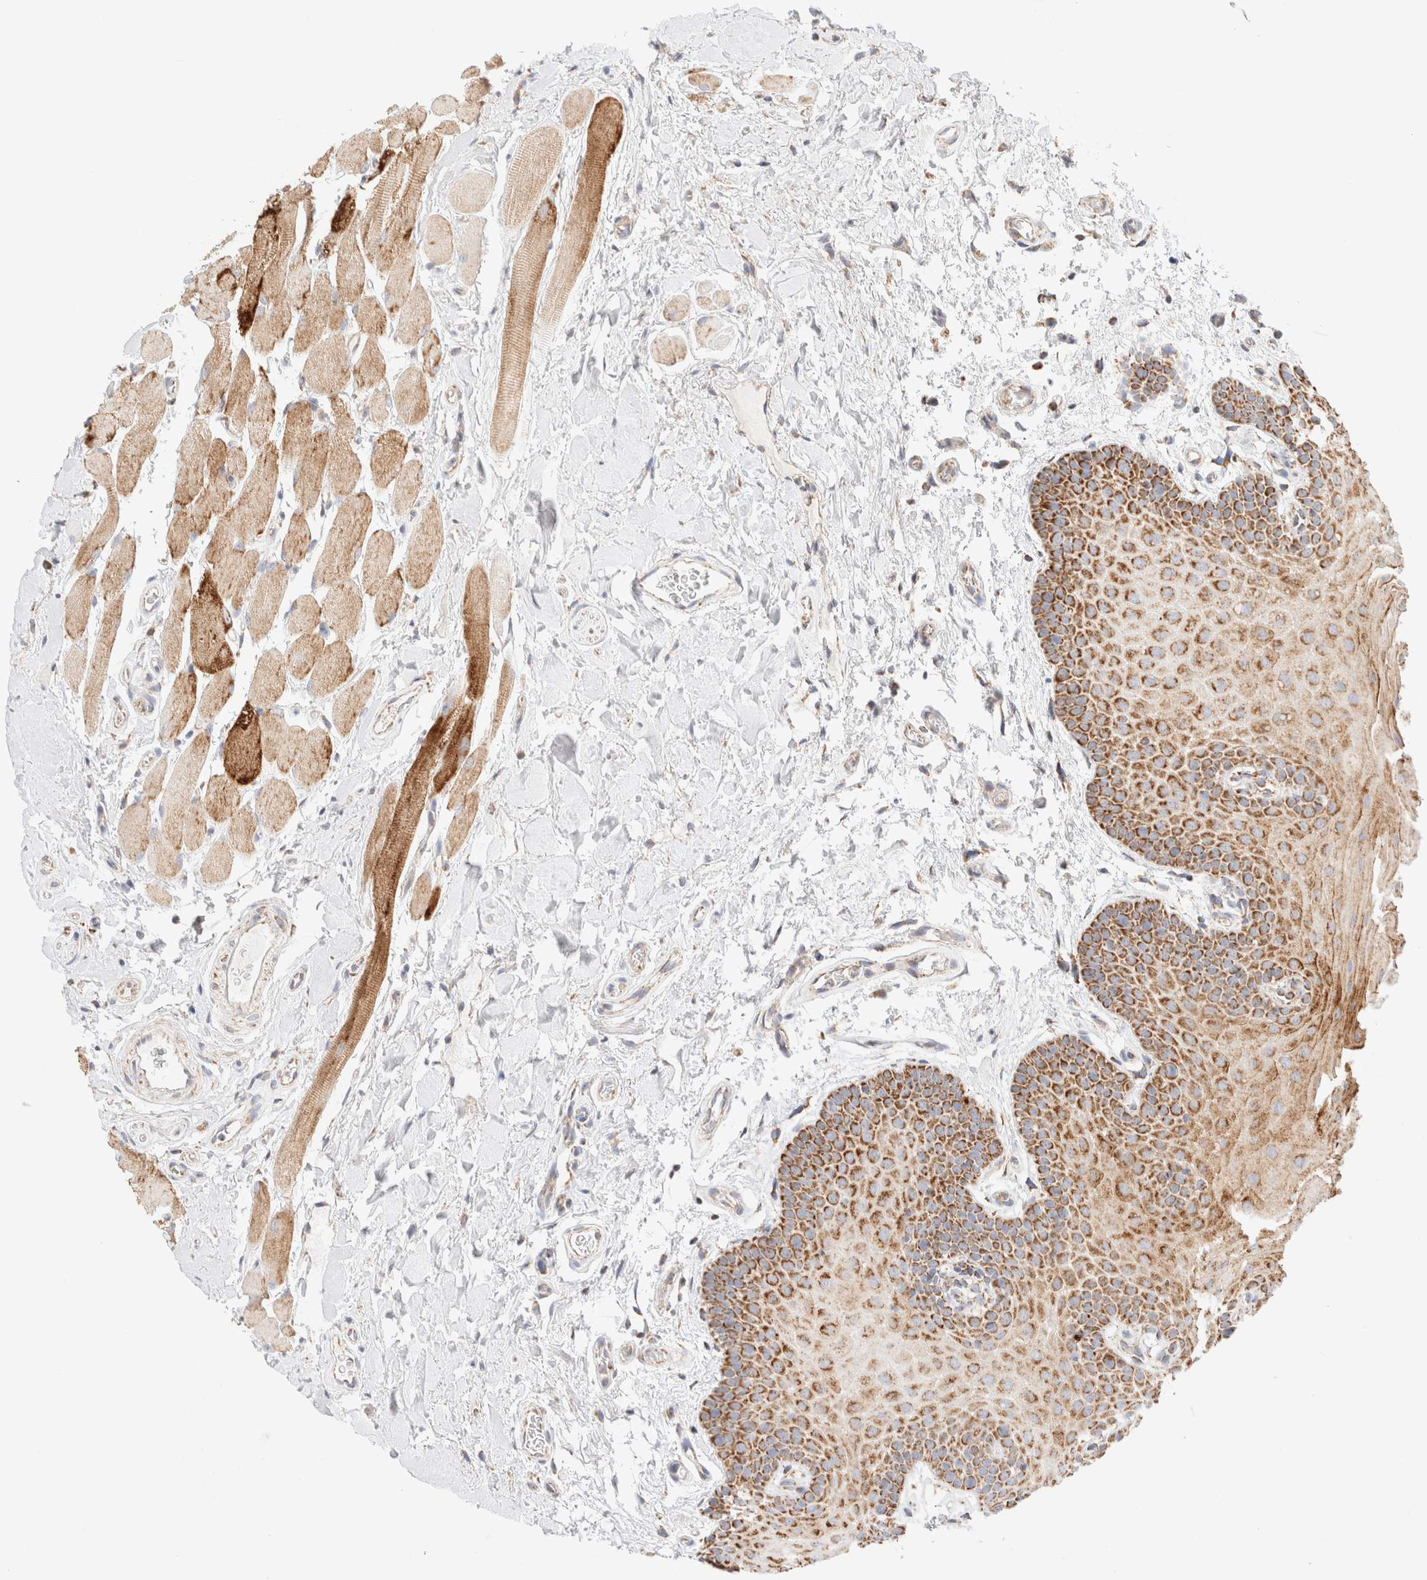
{"staining": {"intensity": "strong", "quantity": ">75%", "location": "cytoplasmic/membranous"}, "tissue": "oral mucosa", "cell_type": "Squamous epithelial cells", "image_type": "normal", "snomed": [{"axis": "morphology", "description": "Normal tissue, NOS"}, {"axis": "topography", "description": "Oral tissue"}], "caption": "IHC of unremarkable human oral mucosa shows high levels of strong cytoplasmic/membranous positivity in about >75% of squamous epithelial cells.", "gene": "PHB2", "patient": {"sex": "male", "age": 62}}